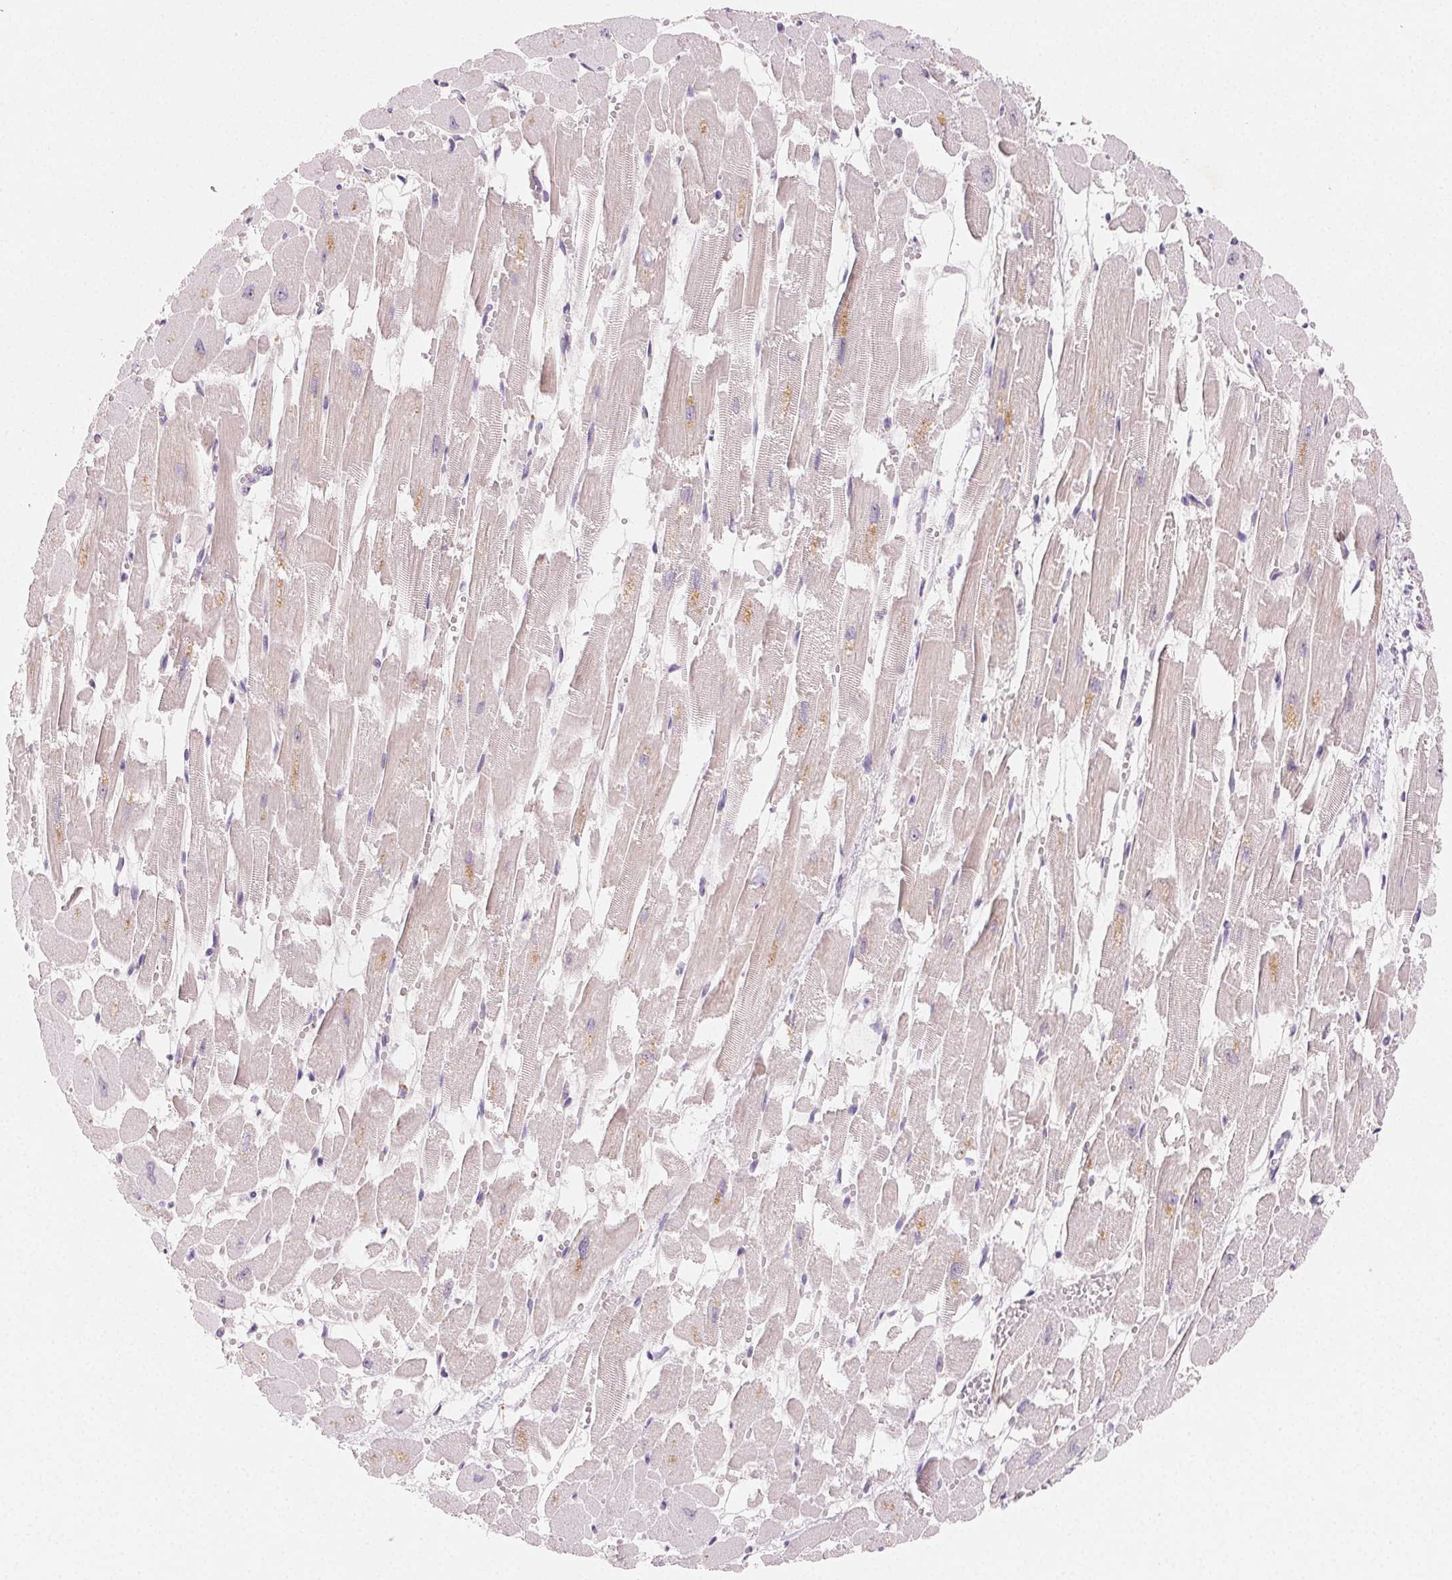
{"staining": {"intensity": "weak", "quantity": "<25%", "location": "cytoplasmic/membranous"}, "tissue": "heart muscle", "cell_type": "Cardiomyocytes", "image_type": "normal", "snomed": [{"axis": "morphology", "description": "Normal tissue, NOS"}, {"axis": "topography", "description": "Heart"}], "caption": "The IHC image has no significant expression in cardiomyocytes of heart muscle. (DAB immunohistochemistry with hematoxylin counter stain).", "gene": "MYBL1", "patient": {"sex": "female", "age": 52}}